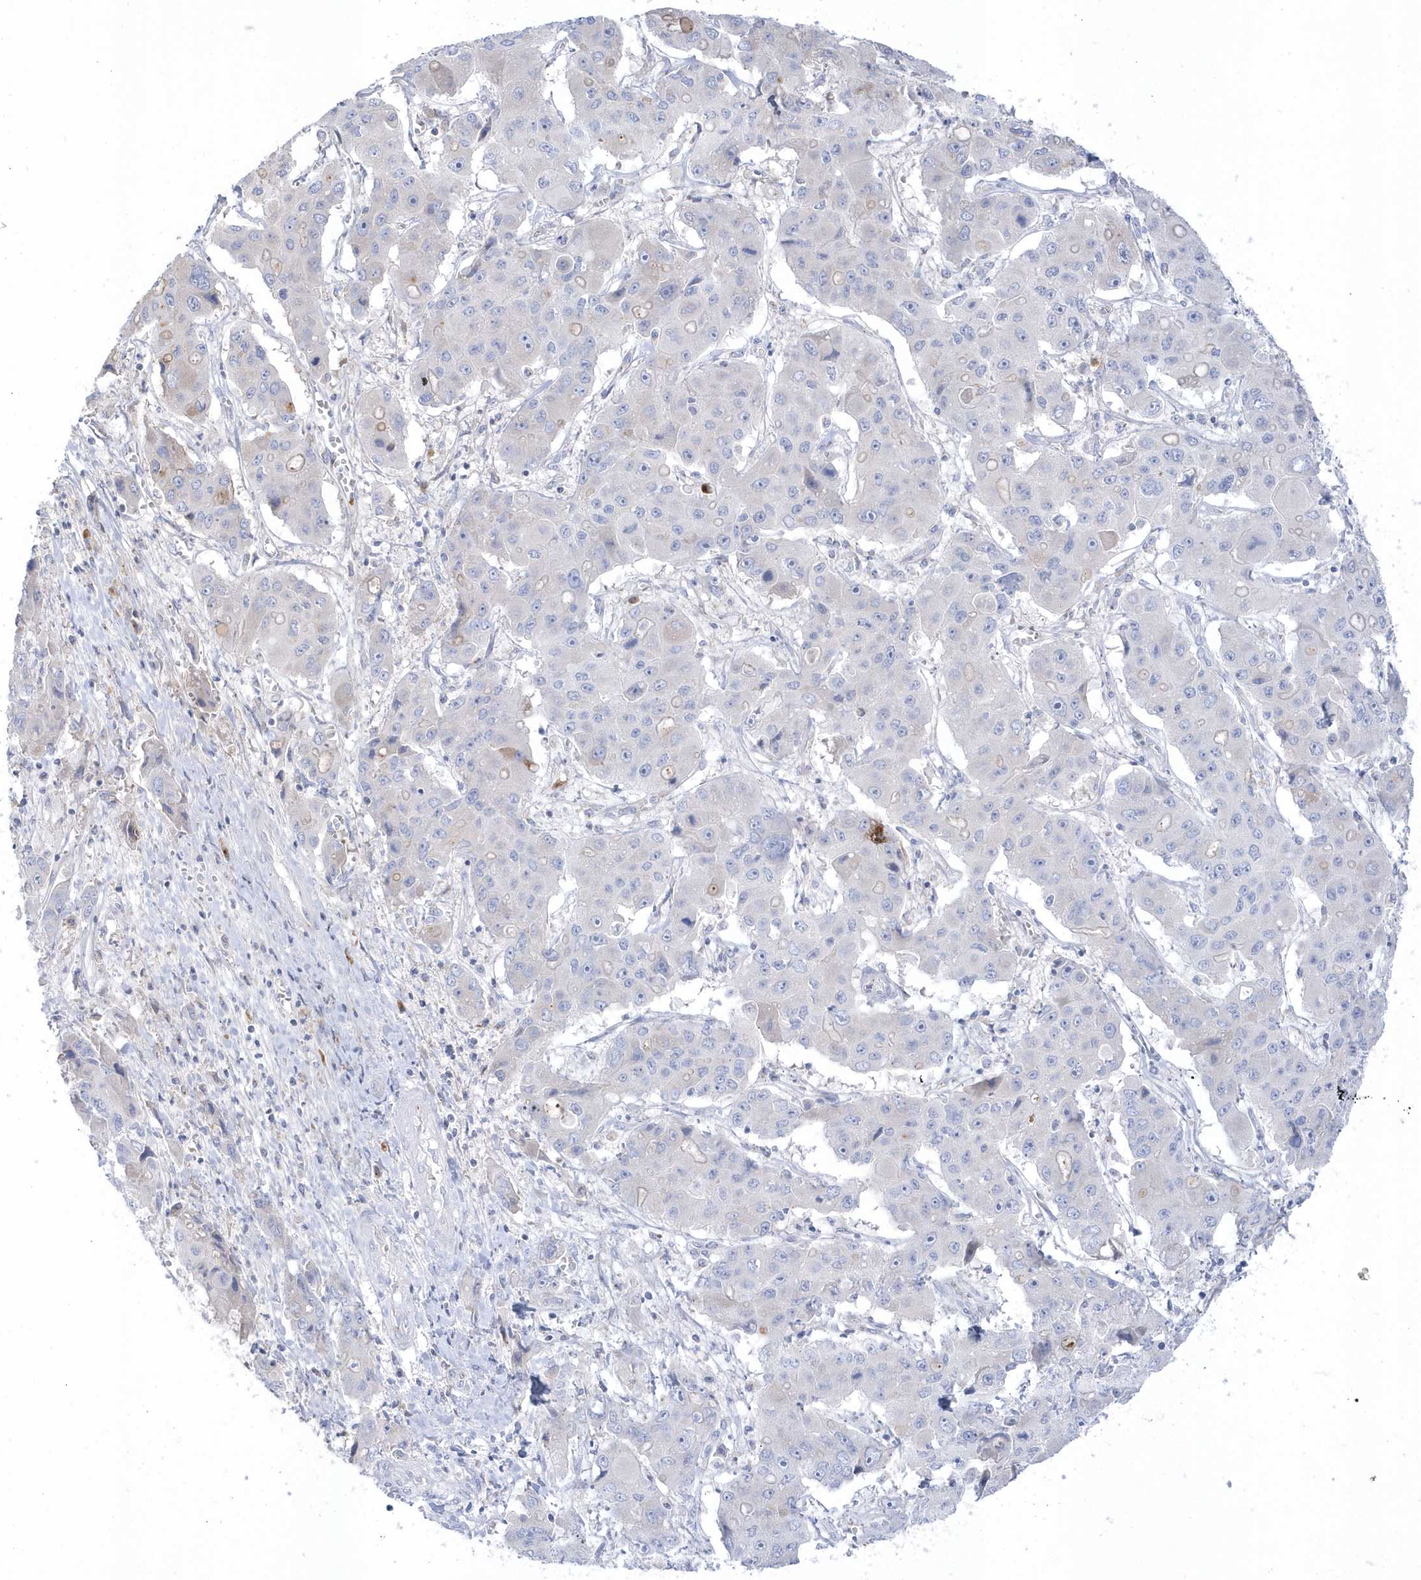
{"staining": {"intensity": "negative", "quantity": "none", "location": "none"}, "tissue": "liver cancer", "cell_type": "Tumor cells", "image_type": "cancer", "snomed": [{"axis": "morphology", "description": "Cholangiocarcinoma"}, {"axis": "topography", "description": "Liver"}], "caption": "Photomicrograph shows no protein positivity in tumor cells of cholangiocarcinoma (liver) tissue.", "gene": "SEMA3D", "patient": {"sex": "male", "age": 67}}